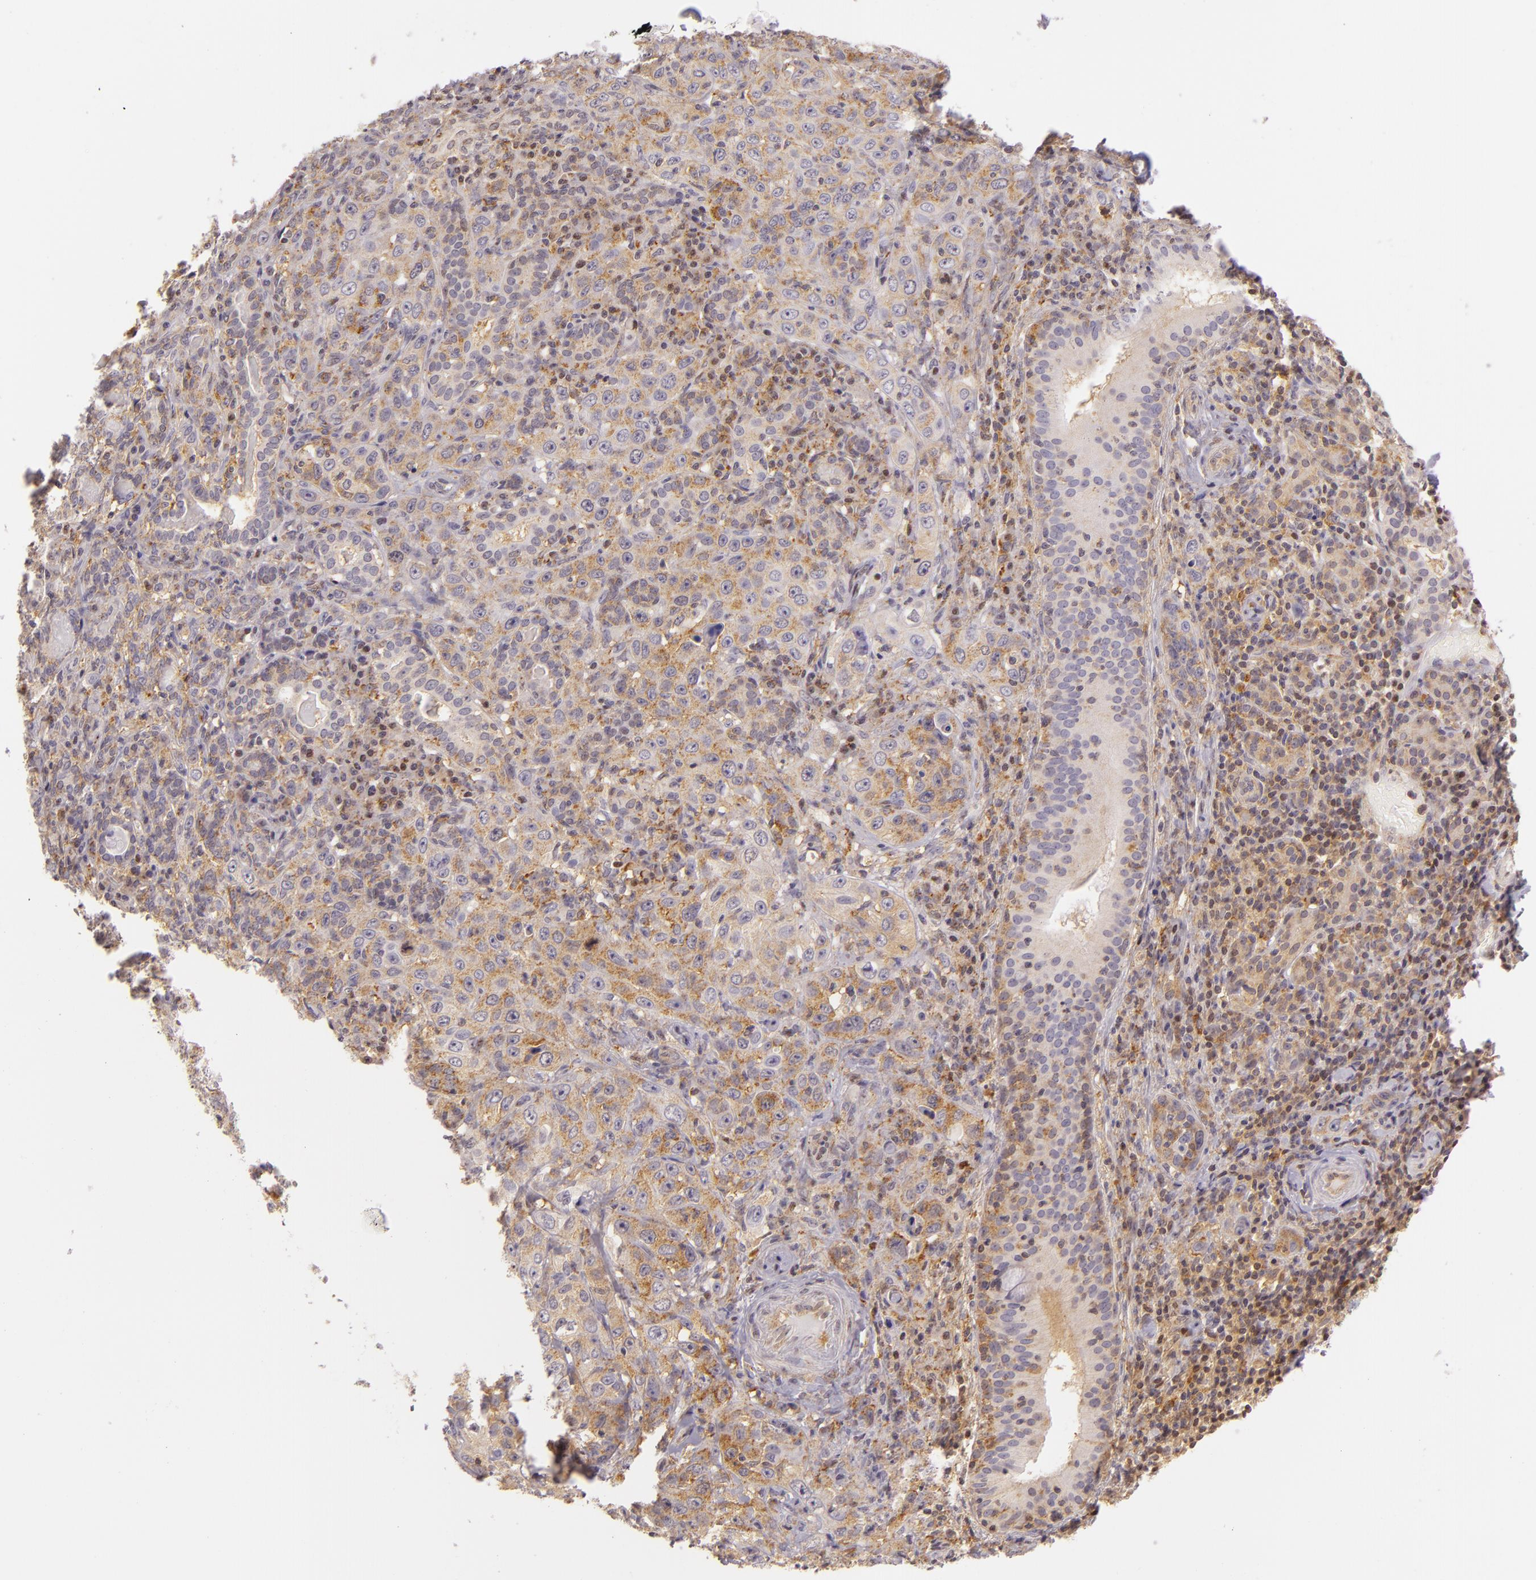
{"staining": {"intensity": "weak", "quantity": "<25%", "location": "cytoplasmic/membranous"}, "tissue": "skin cancer", "cell_type": "Tumor cells", "image_type": "cancer", "snomed": [{"axis": "morphology", "description": "Squamous cell carcinoma, NOS"}, {"axis": "topography", "description": "Skin"}], "caption": "This is a photomicrograph of immunohistochemistry staining of skin cancer, which shows no expression in tumor cells.", "gene": "IMPDH1", "patient": {"sex": "male", "age": 84}}